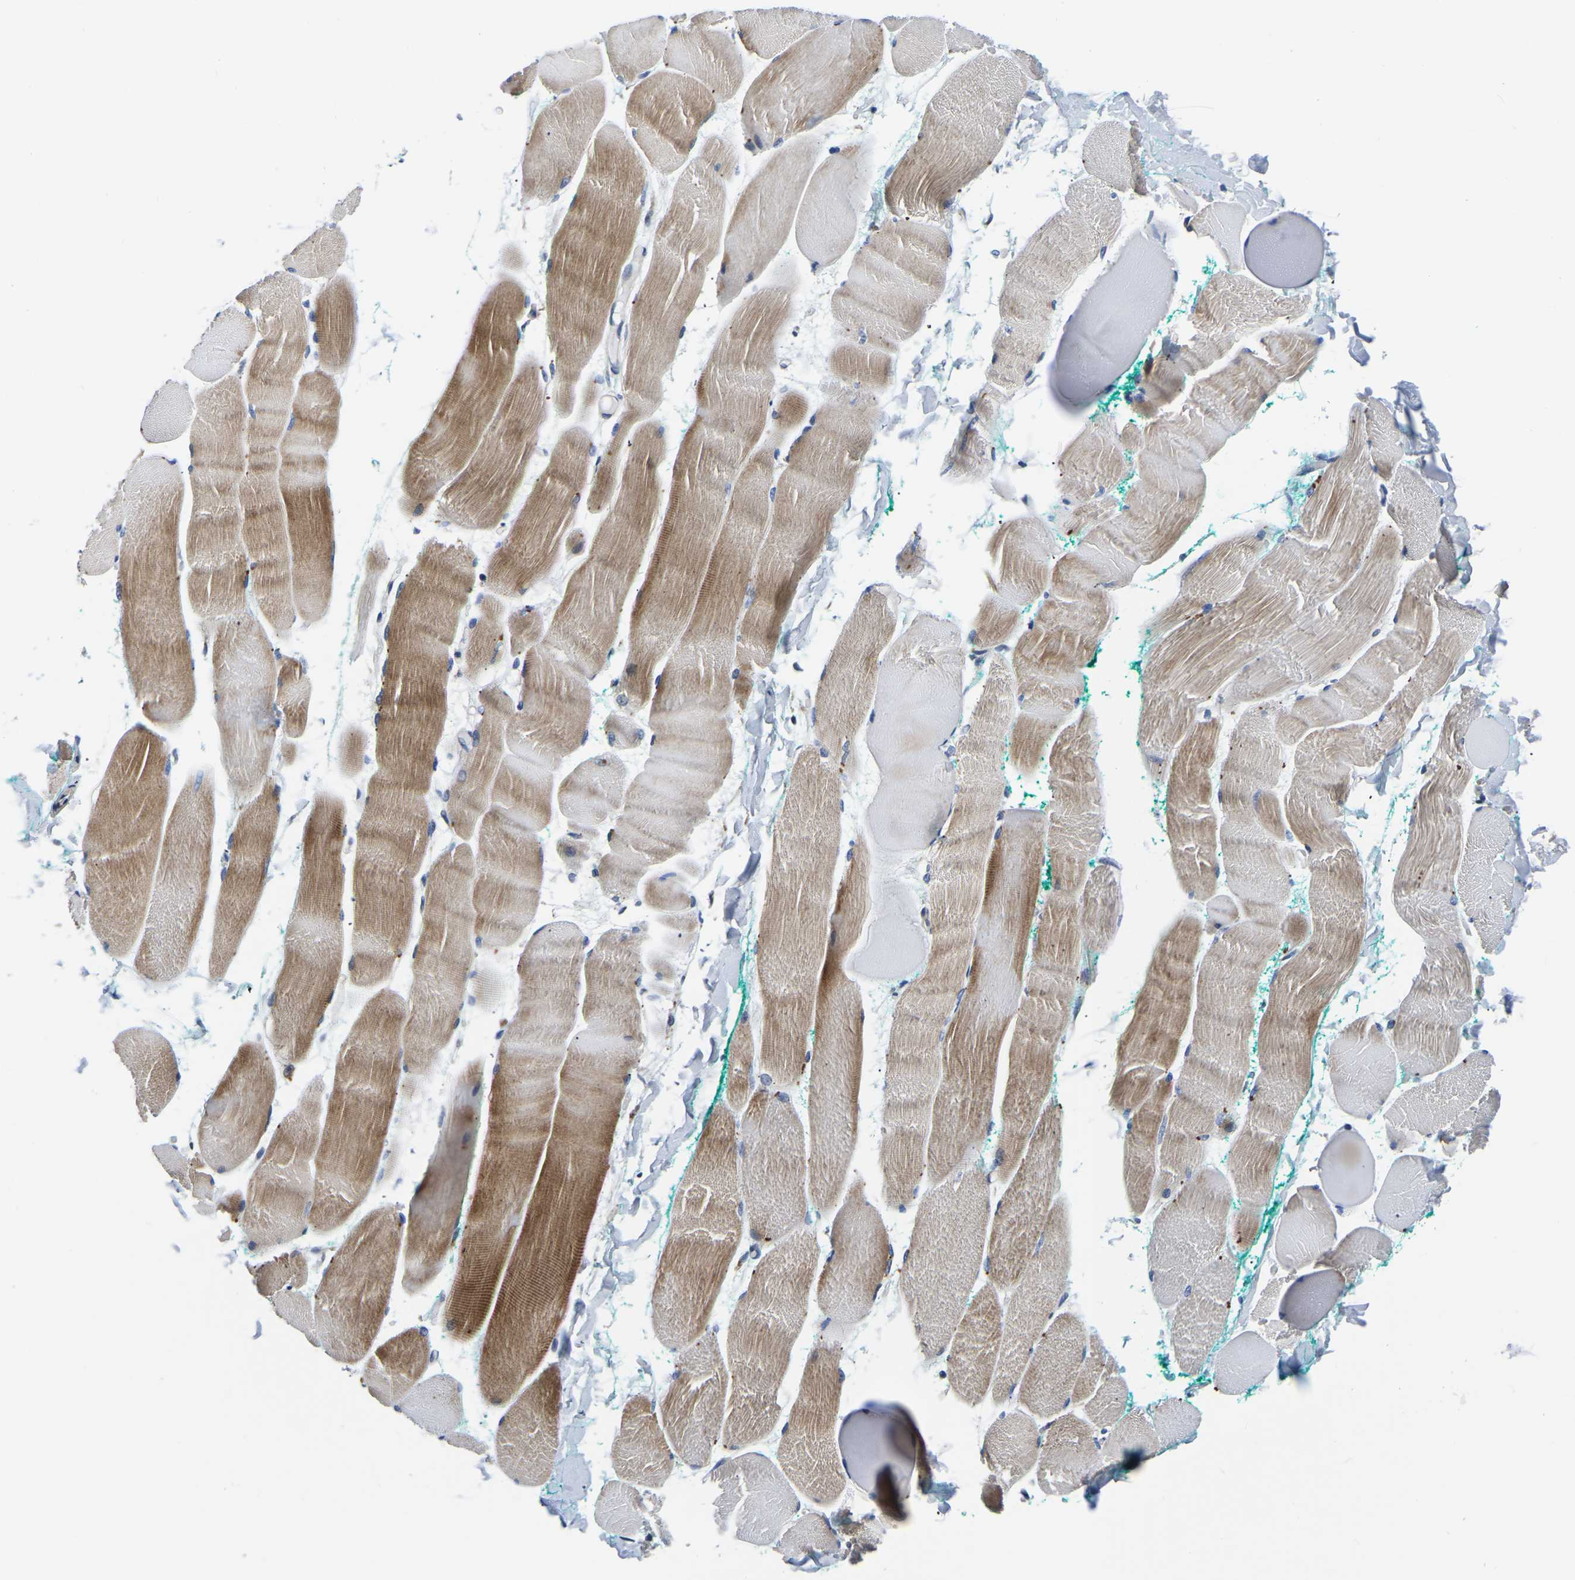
{"staining": {"intensity": "moderate", "quantity": "<25%", "location": "cytoplasmic/membranous"}, "tissue": "skeletal muscle", "cell_type": "Myocytes", "image_type": "normal", "snomed": [{"axis": "morphology", "description": "Normal tissue, NOS"}, {"axis": "morphology", "description": "Squamous cell carcinoma, NOS"}, {"axis": "topography", "description": "Skeletal muscle"}], "caption": "A low amount of moderate cytoplasmic/membranous positivity is appreciated in about <25% of myocytes in unremarkable skeletal muscle.", "gene": "PDLIM7", "patient": {"sex": "male", "age": 51}}